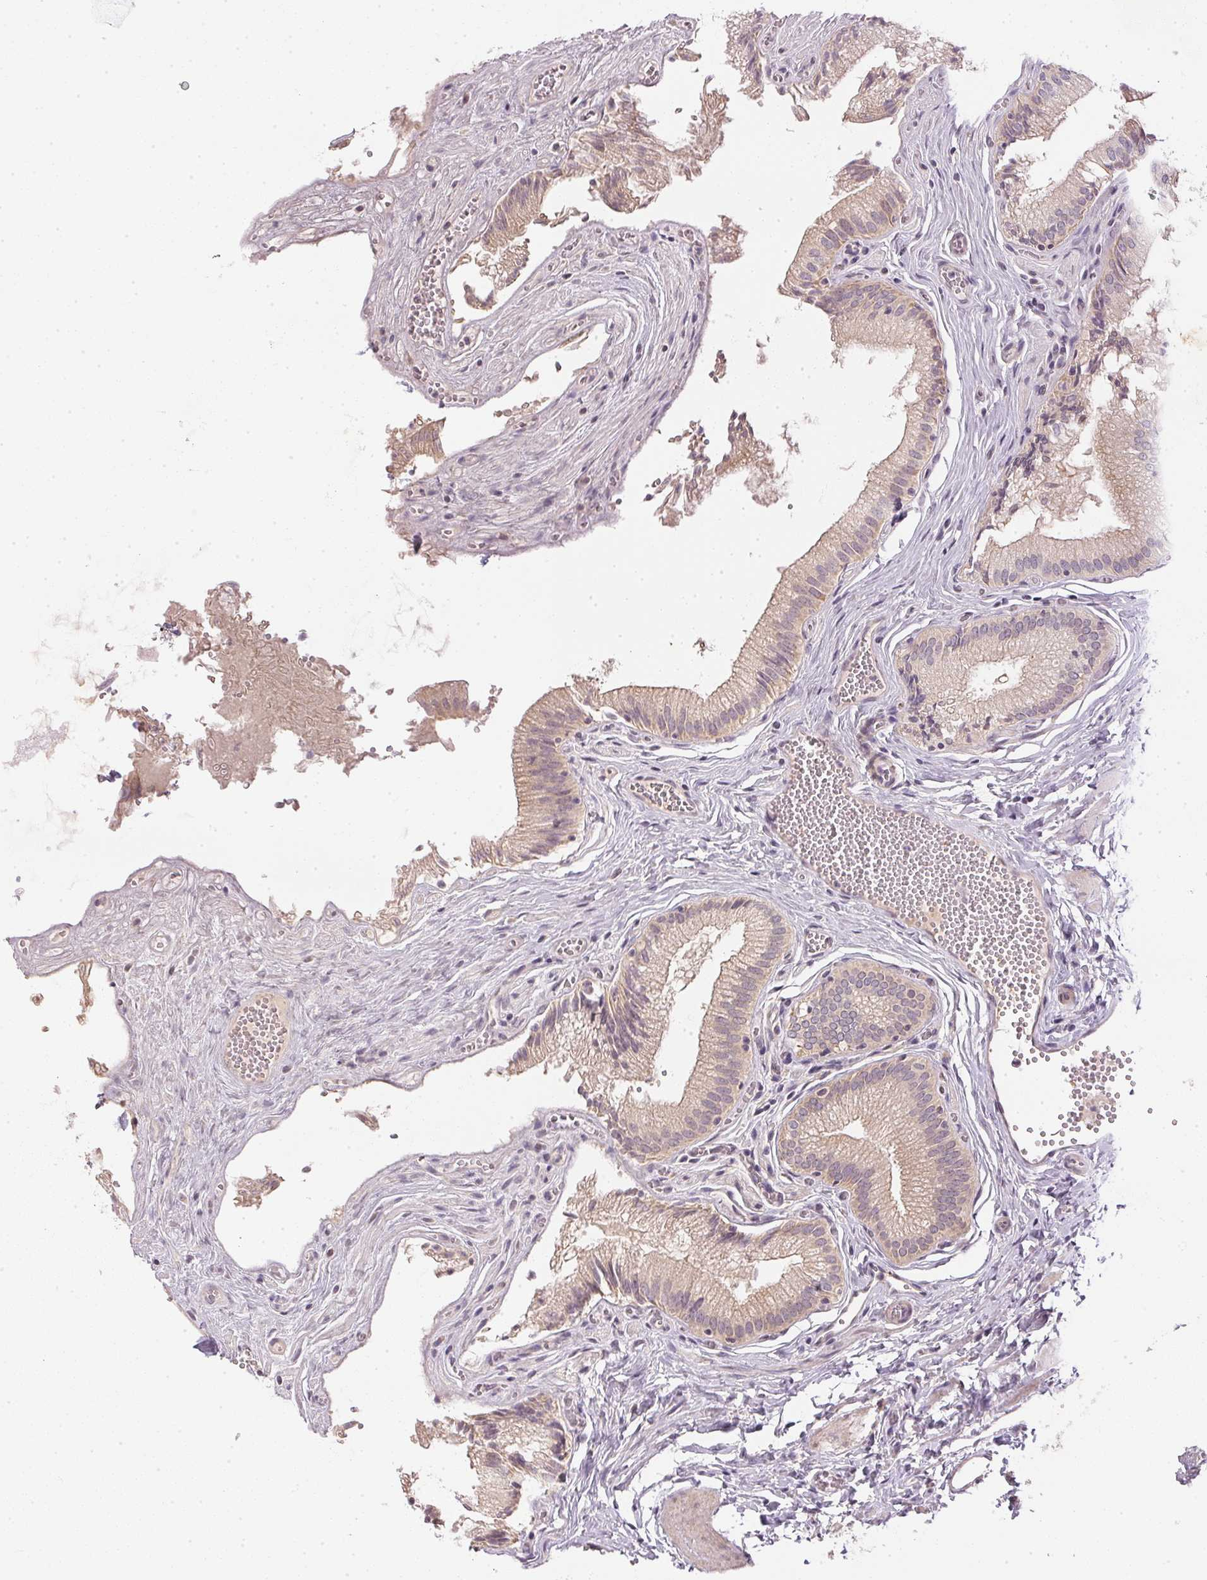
{"staining": {"intensity": "weak", "quantity": ">75%", "location": "cytoplasmic/membranous"}, "tissue": "gallbladder", "cell_type": "Glandular cells", "image_type": "normal", "snomed": [{"axis": "morphology", "description": "Normal tissue, NOS"}, {"axis": "topography", "description": "Gallbladder"}, {"axis": "topography", "description": "Peripheral nerve tissue"}], "caption": "An immunohistochemistry micrograph of benign tissue is shown. Protein staining in brown highlights weak cytoplasmic/membranous positivity in gallbladder within glandular cells.", "gene": "TTC23L", "patient": {"sex": "male", "age": 17}}